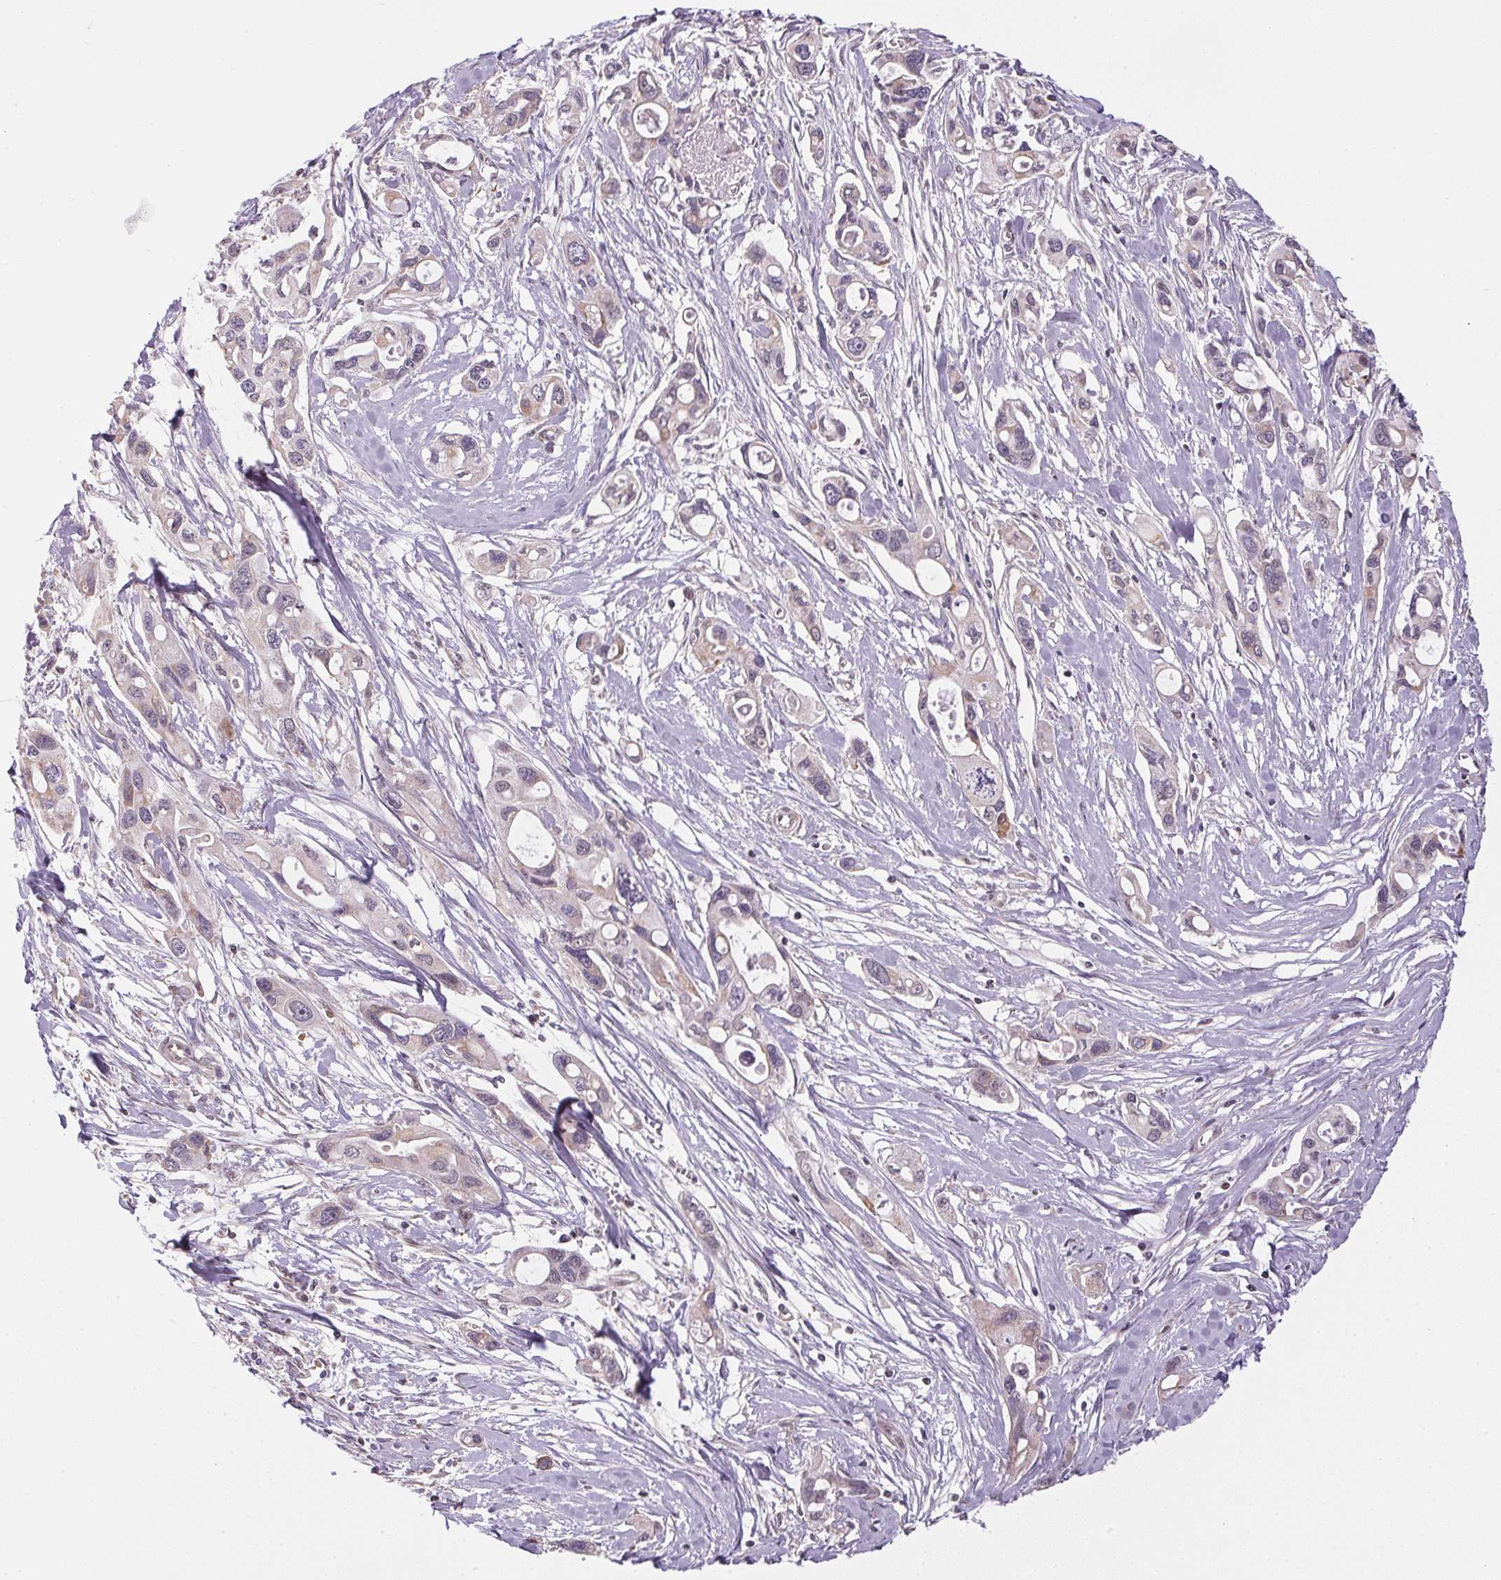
{"staining": {"intensity": "negative", "quantity": "none", "location": "none"}, "tissue": "pancreatic cancer", "cell_type": "Tumor cells", "image_type": "cancer", "snomed": [{"axis": "morphology", "description": "Adenocarcinoma, NOS"}, {"axis": "topography", "description": "Pancreas"}], "caption": "Immunohistochemical staining of human adenocarcinoma (pancreatic) exhibits no significant staining in tumor cells.", "gene": "SC5D", "patient": {"sex": "male", "age": 60}}